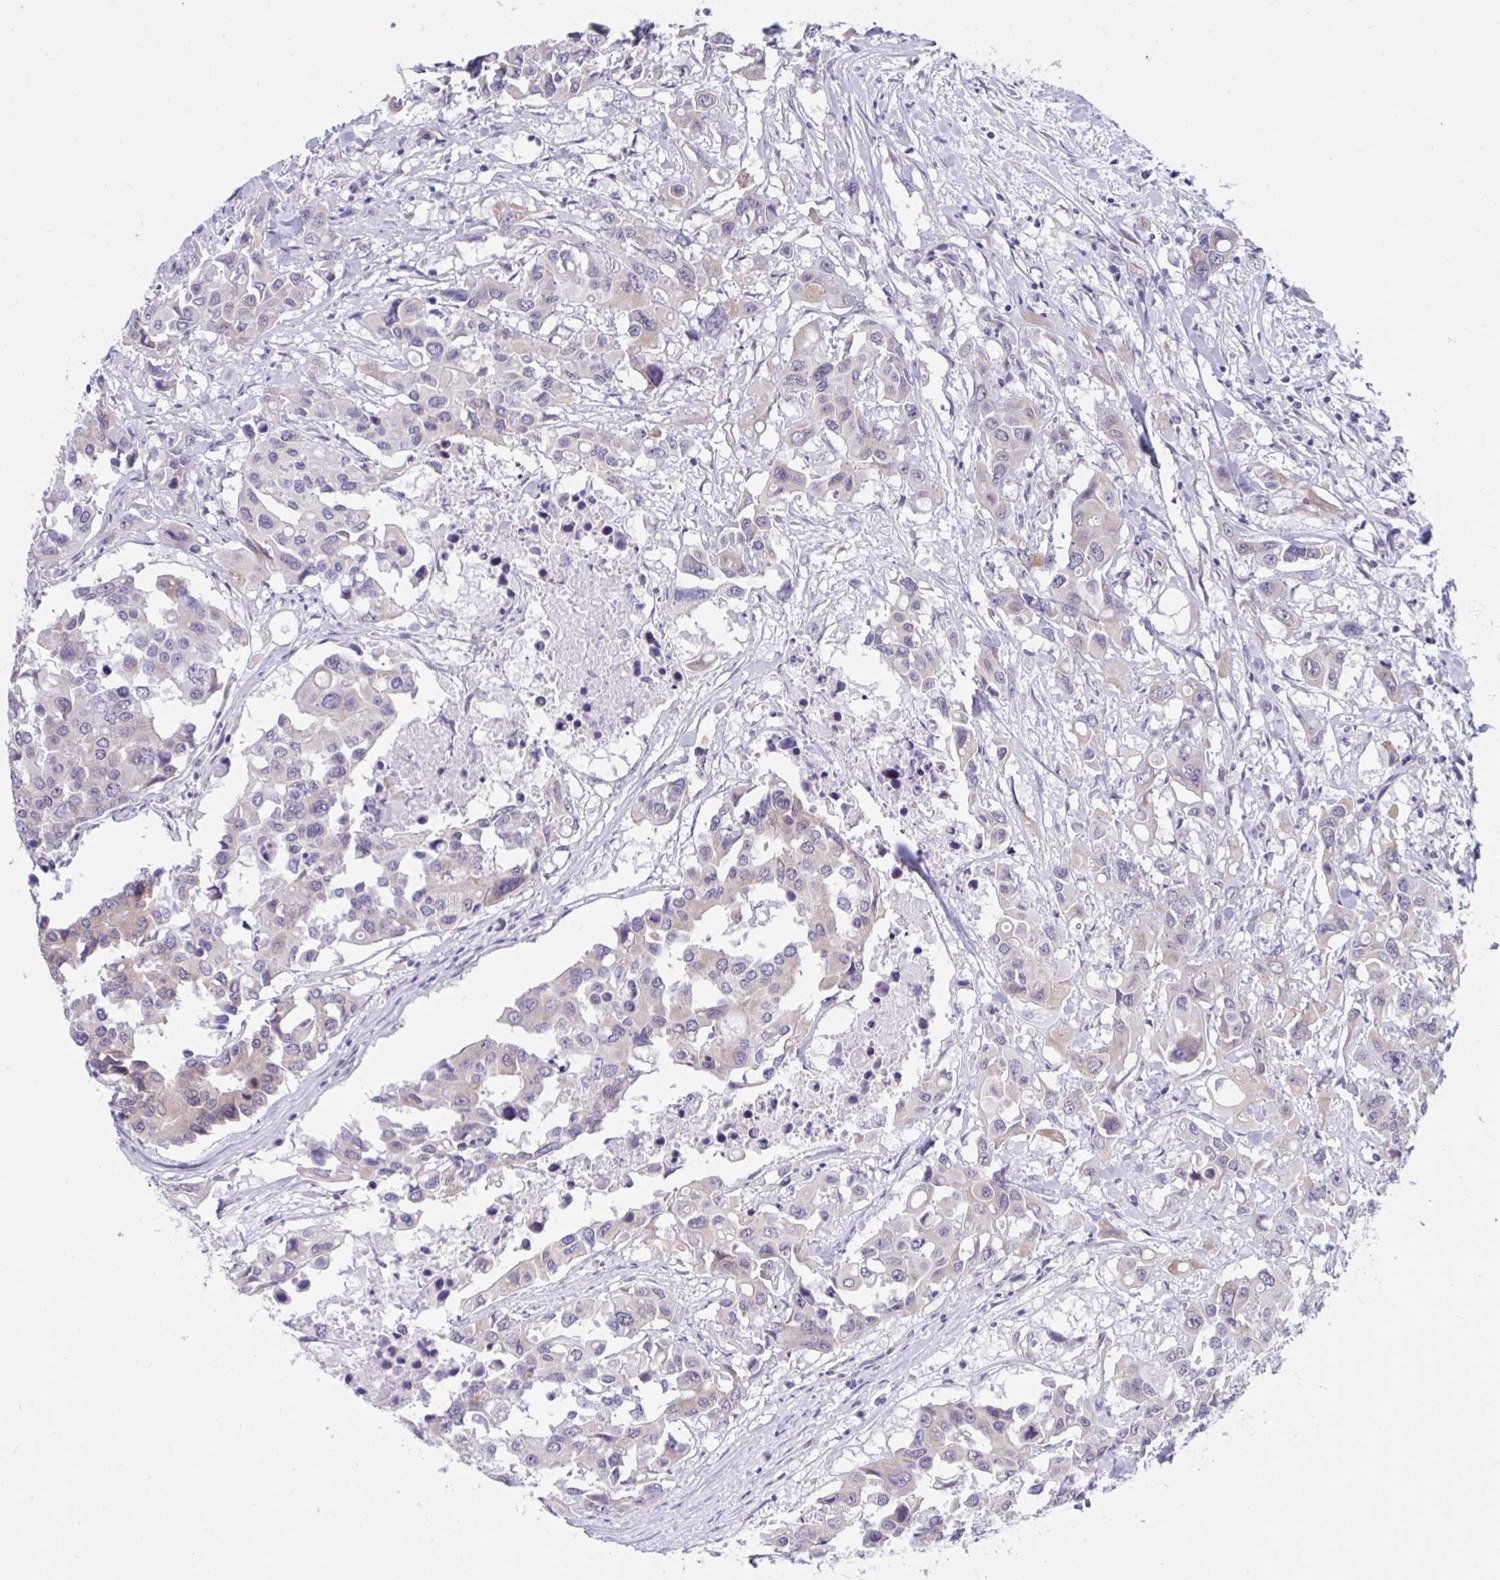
{"staining": {"intensity": "negative", "quantity": "none", "location": "none"}, "tissue": "colorectal cancer", "cell_type": "Tumor cells", "image_type": "cancer", "snomed": [{"axis": "morphology", "description": "Adenocarcinoma, NOS"}, {"axis": "topography", "description": "Colon"}], "caption": "This is an immunohistochemistry micrograph of human colorectal adenocarcinoma. There is no staining in tumor cells.", "gene": "CAMLG", "patient": {"sex": "male", "age": 77}}